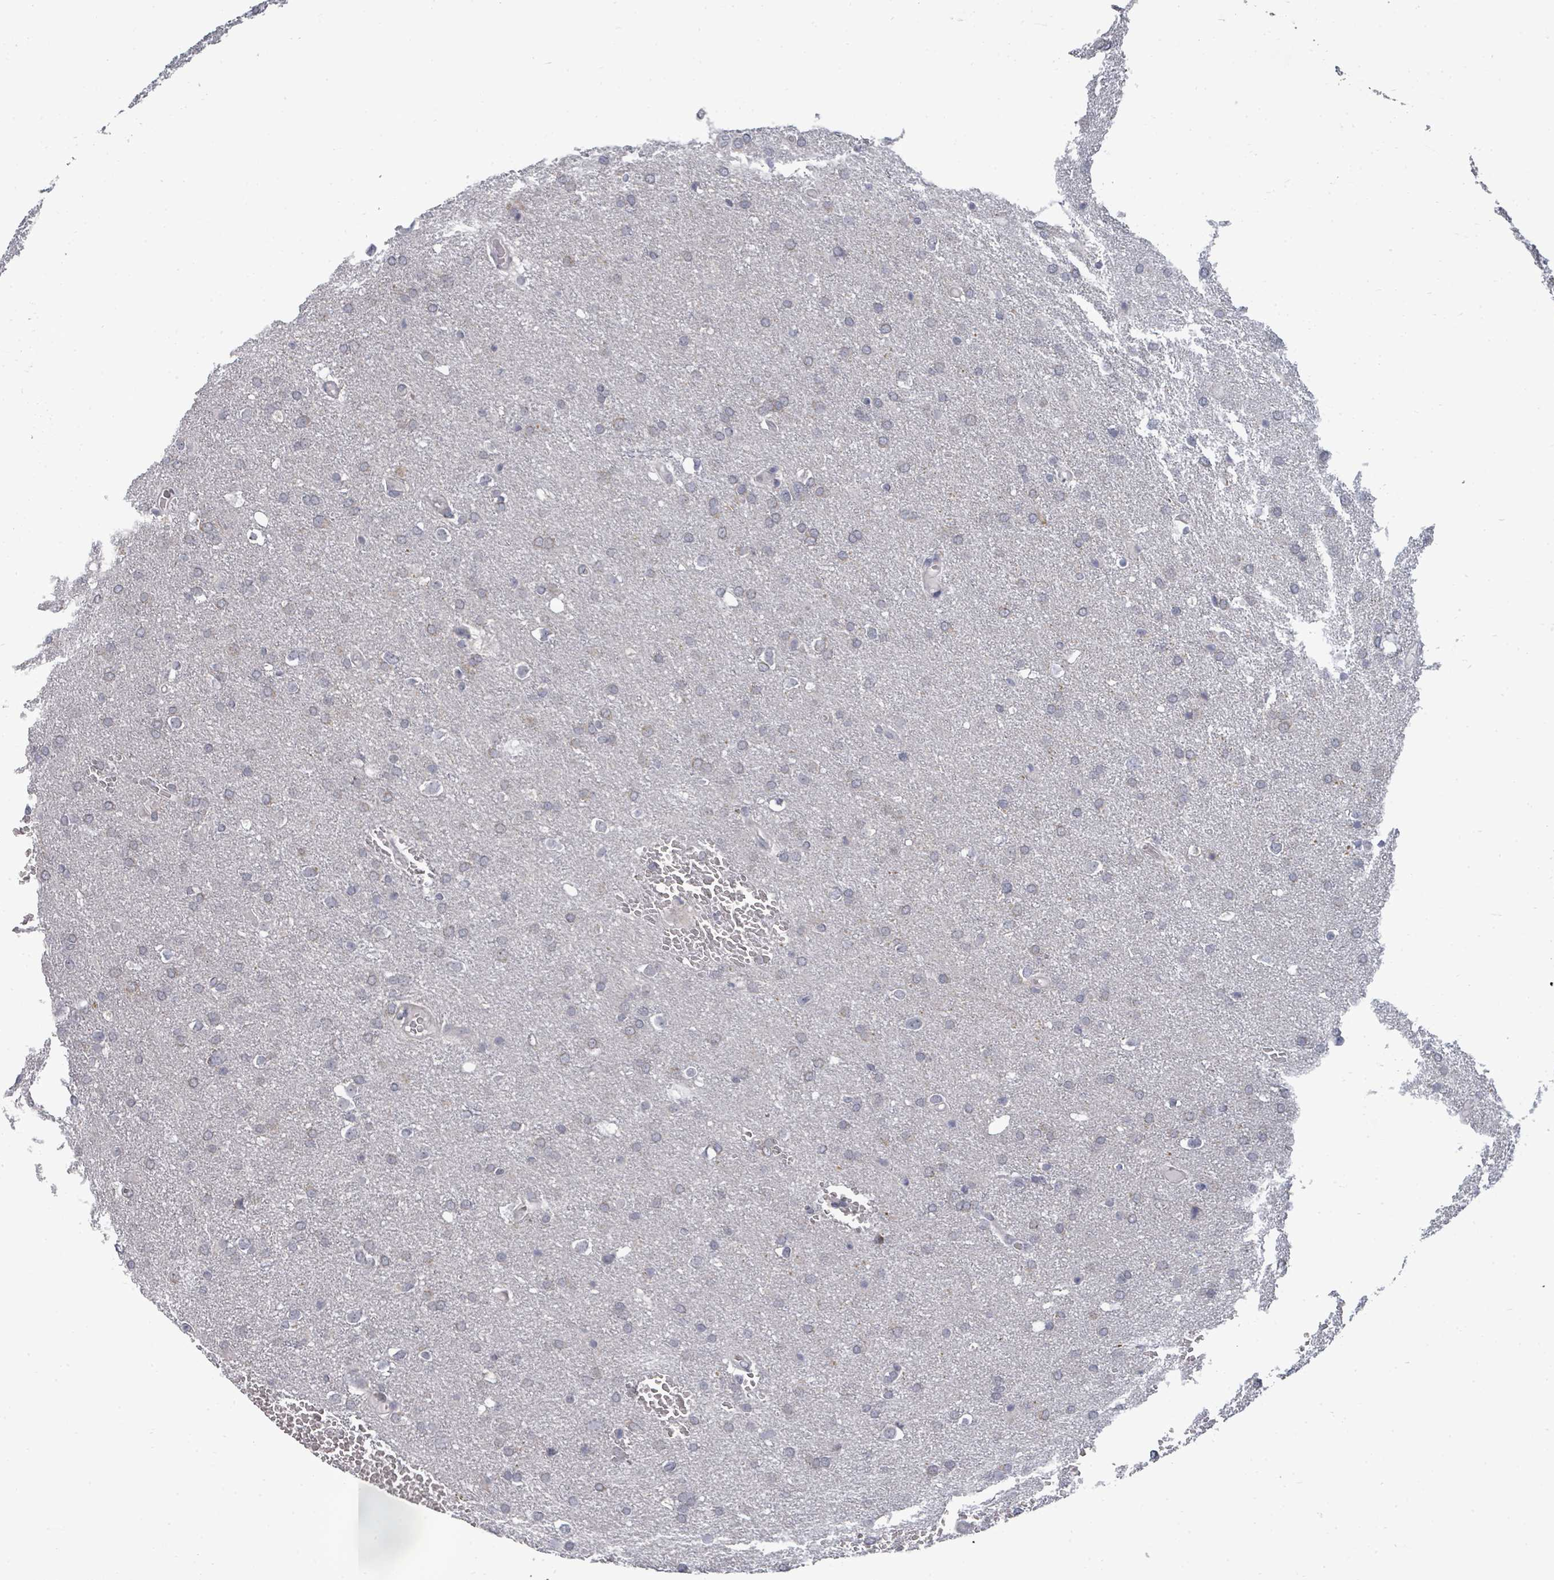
{"staining": {"intensity": "negative", "quantity": "none", "location": "none"}, "tissue": "glioma", "cell_type": "Tumor cells", "image_type": "cancer", "snomed": [{"axis": "morphology", "description": "Glioma, malignant, Low grade"}, {"axis": "topography", "description": "Brain"}], "caption": "Tumor cells show no significant protein positivity in glioma.", "gene": "PTPN20", "patient": {"sex": "female", "age": 32}}